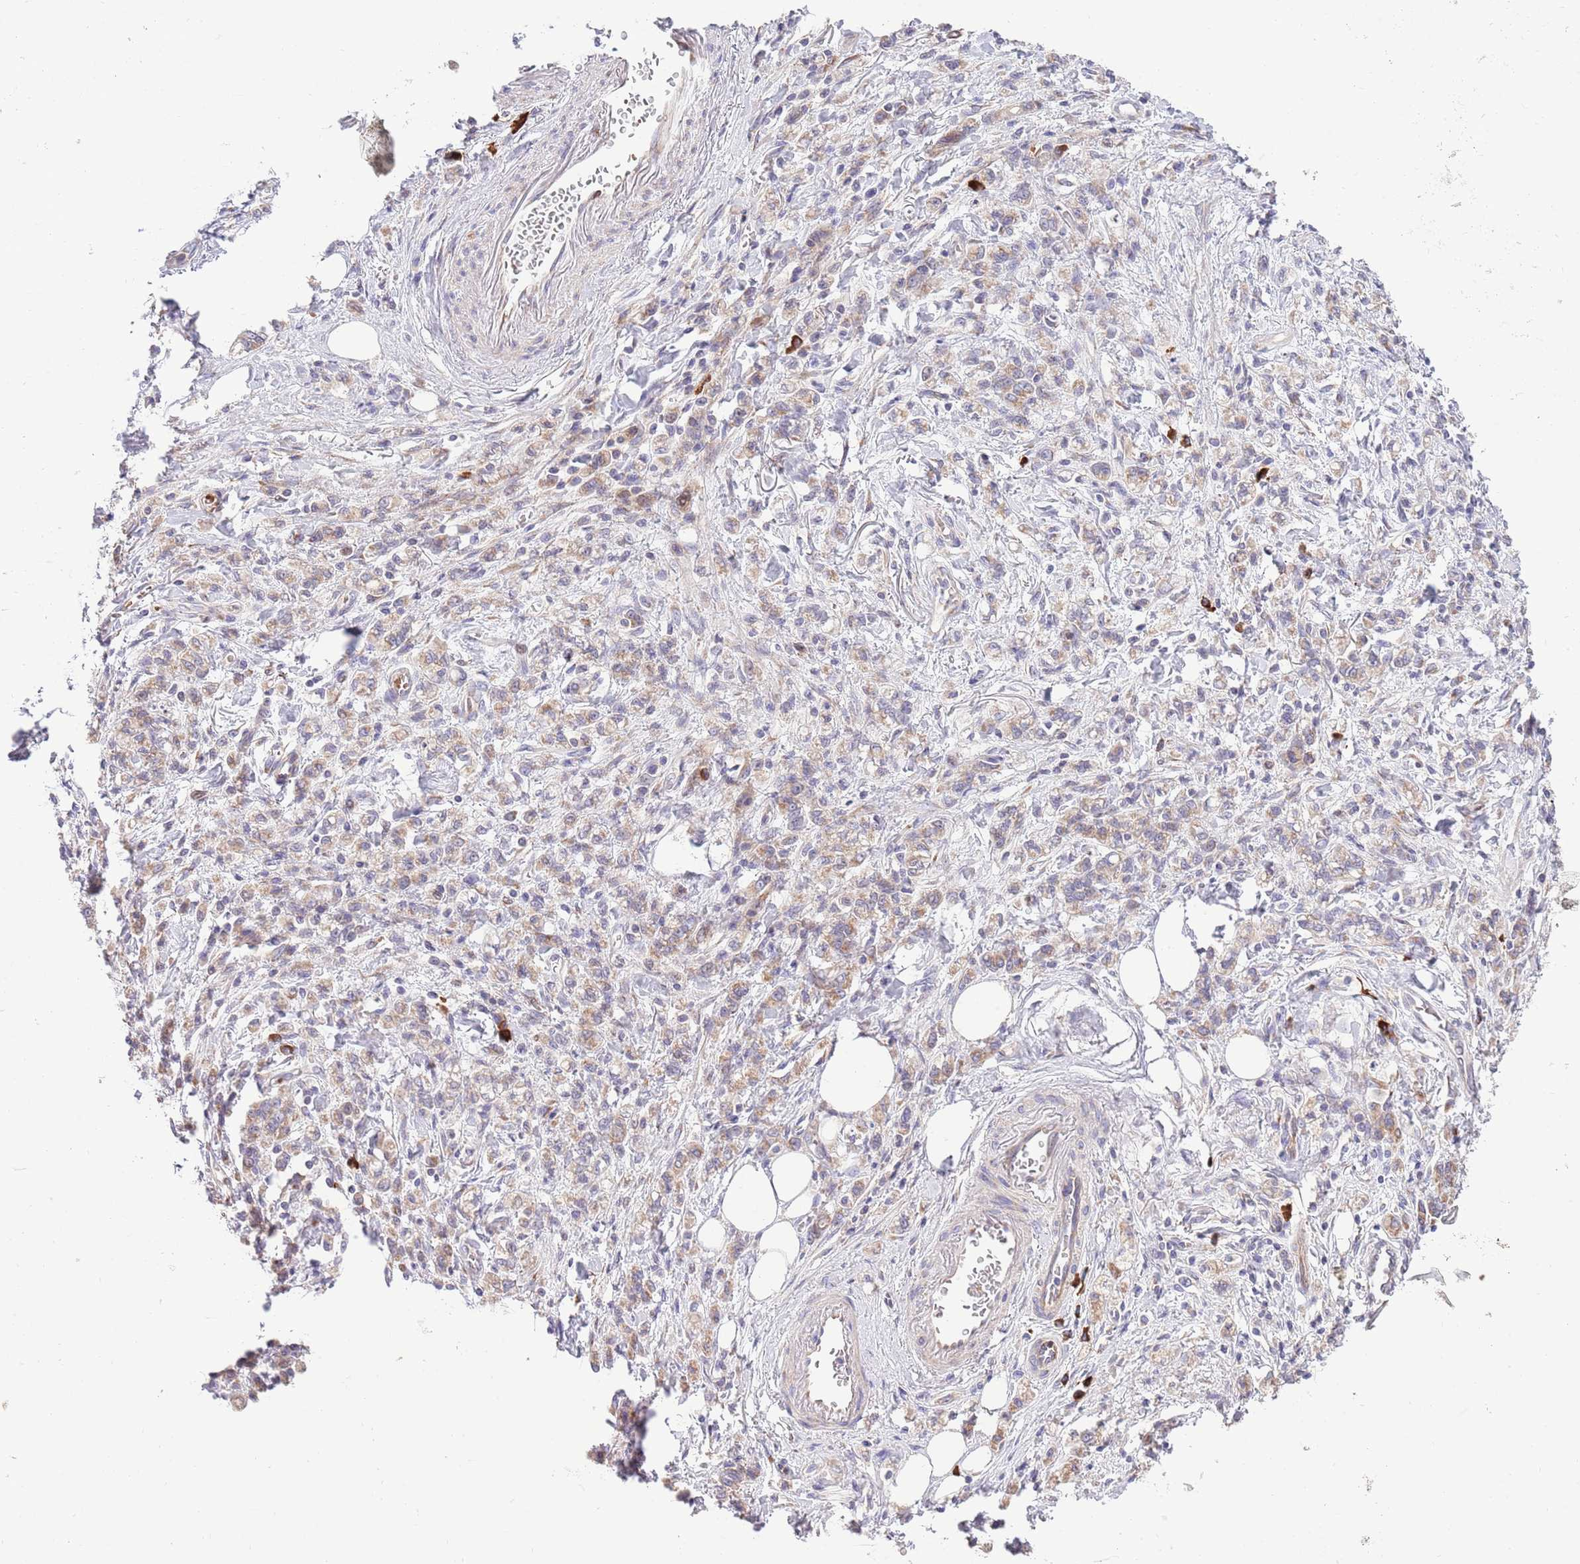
{"staining": {"intensity": "moderate", "quantity": ">75%", "location": "cytoplasmic/membranous"}, "tissue": "stomach cancer", "cell_type": "Tumor cells", "image_type": "cancer", "snomed": [{"axis": "morphology", "description": "Adenocarcinoma, NOS"}, {"axis": "topography", "description": "Stomach"}], "caption": "Protein expression analysis of stomach cancer (adenocarcinoma) displays moderate cytoplasmic/membranous expression in about >75% of tumor cells. (Stains: DAB (3,3'-diaminobenzidine) in brown, nuclei in blue, Microscopy: brightfield microscopy at high magnification).", "gene": "DAND5", "patient": {"sex": "male", "age": 77}}